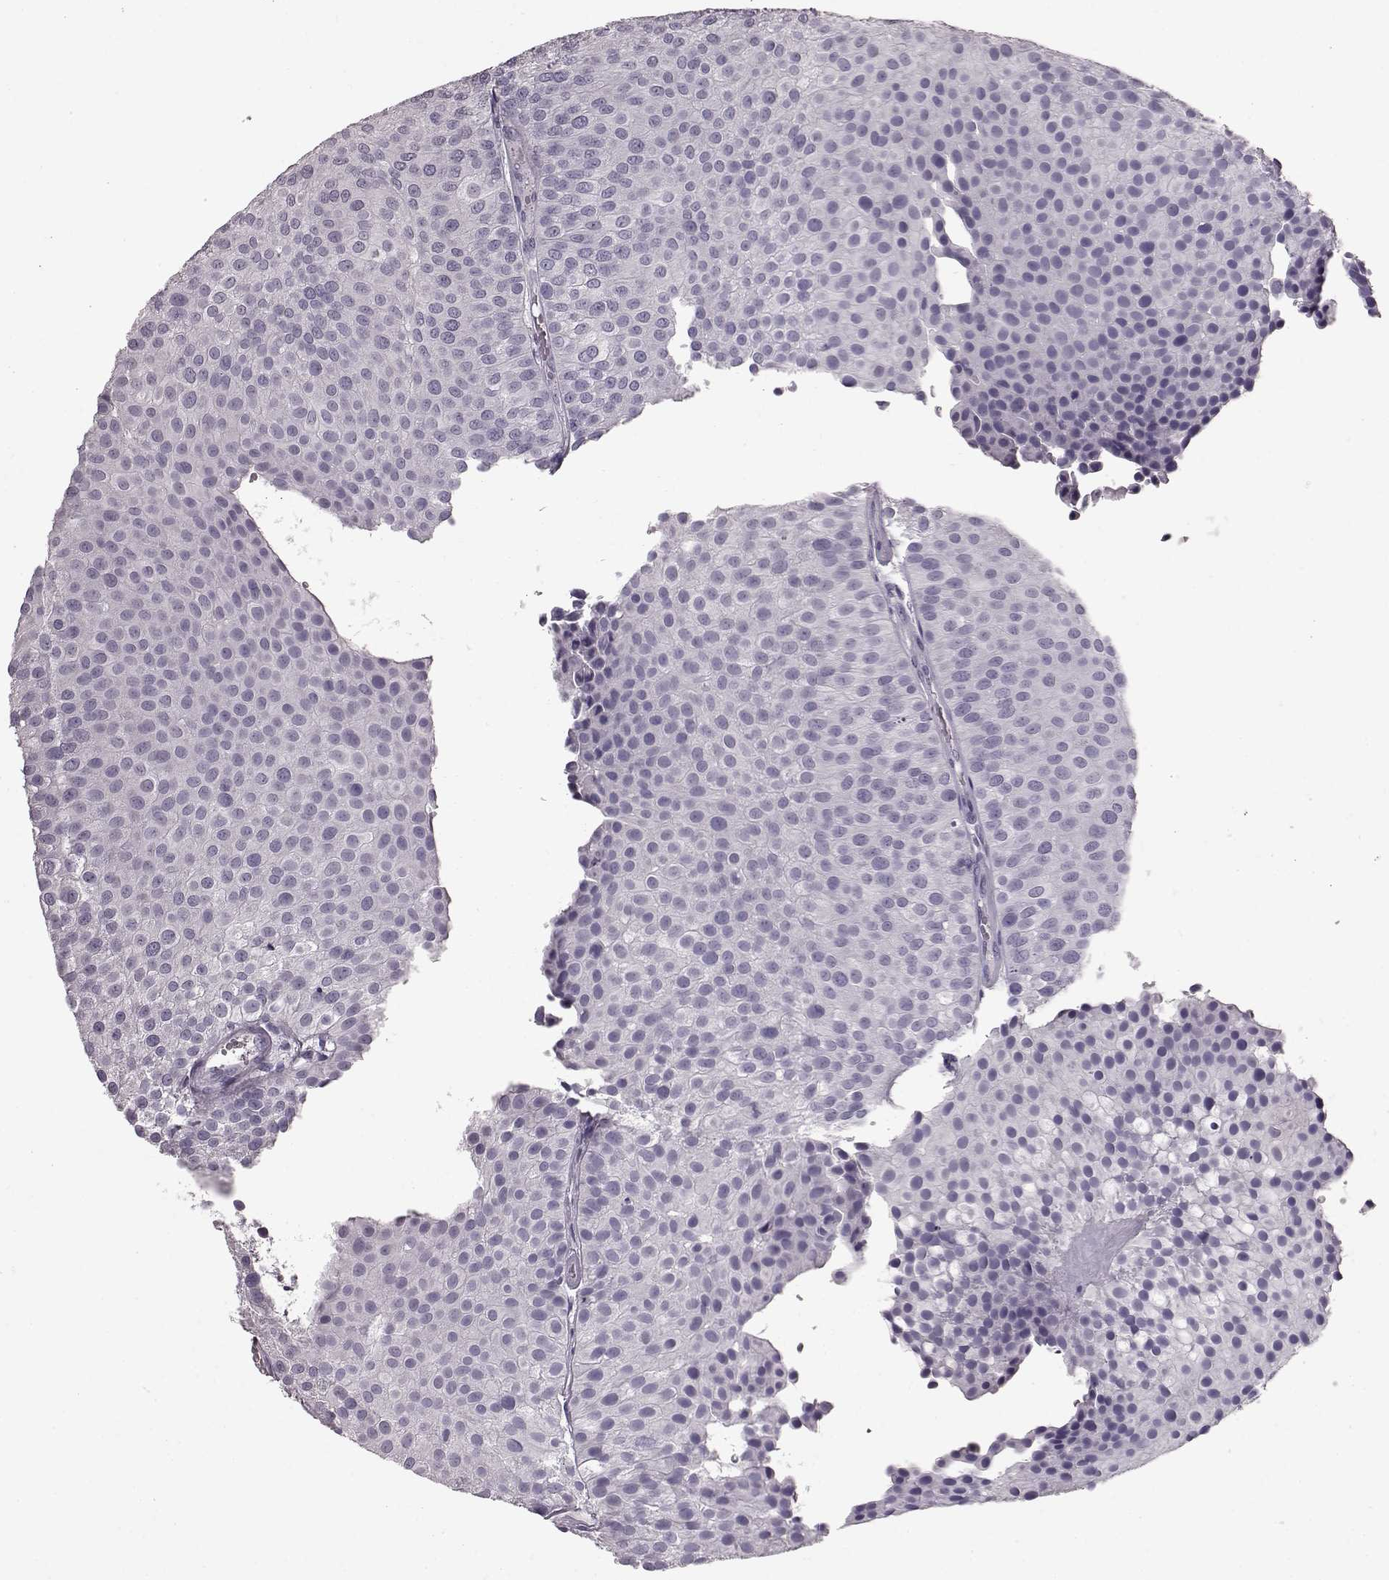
{"staining": {"intensity": "negative", "quantity": "none", "location": "none"}, "tissue": "urothelial cancer", "cell_type": "Tumor cells", "image_type": "cancer", "snomed": [{"axis": "morphology", "description": "Urothelial carcinoma, Low grade"}, {"axis": "topography", "description": "Urinary bladder"}], "caption": "Immunohistochemical staining of human urothelial cancer reveals no significant expression in tumor cells. (Stains: DAB immunohistochemistry with hematoxylin counter stain, Microscopy: brightfield microscopy at high magnification).", "gene": "TCHHL1", "patient": {"sex": "female", "age": 87}}